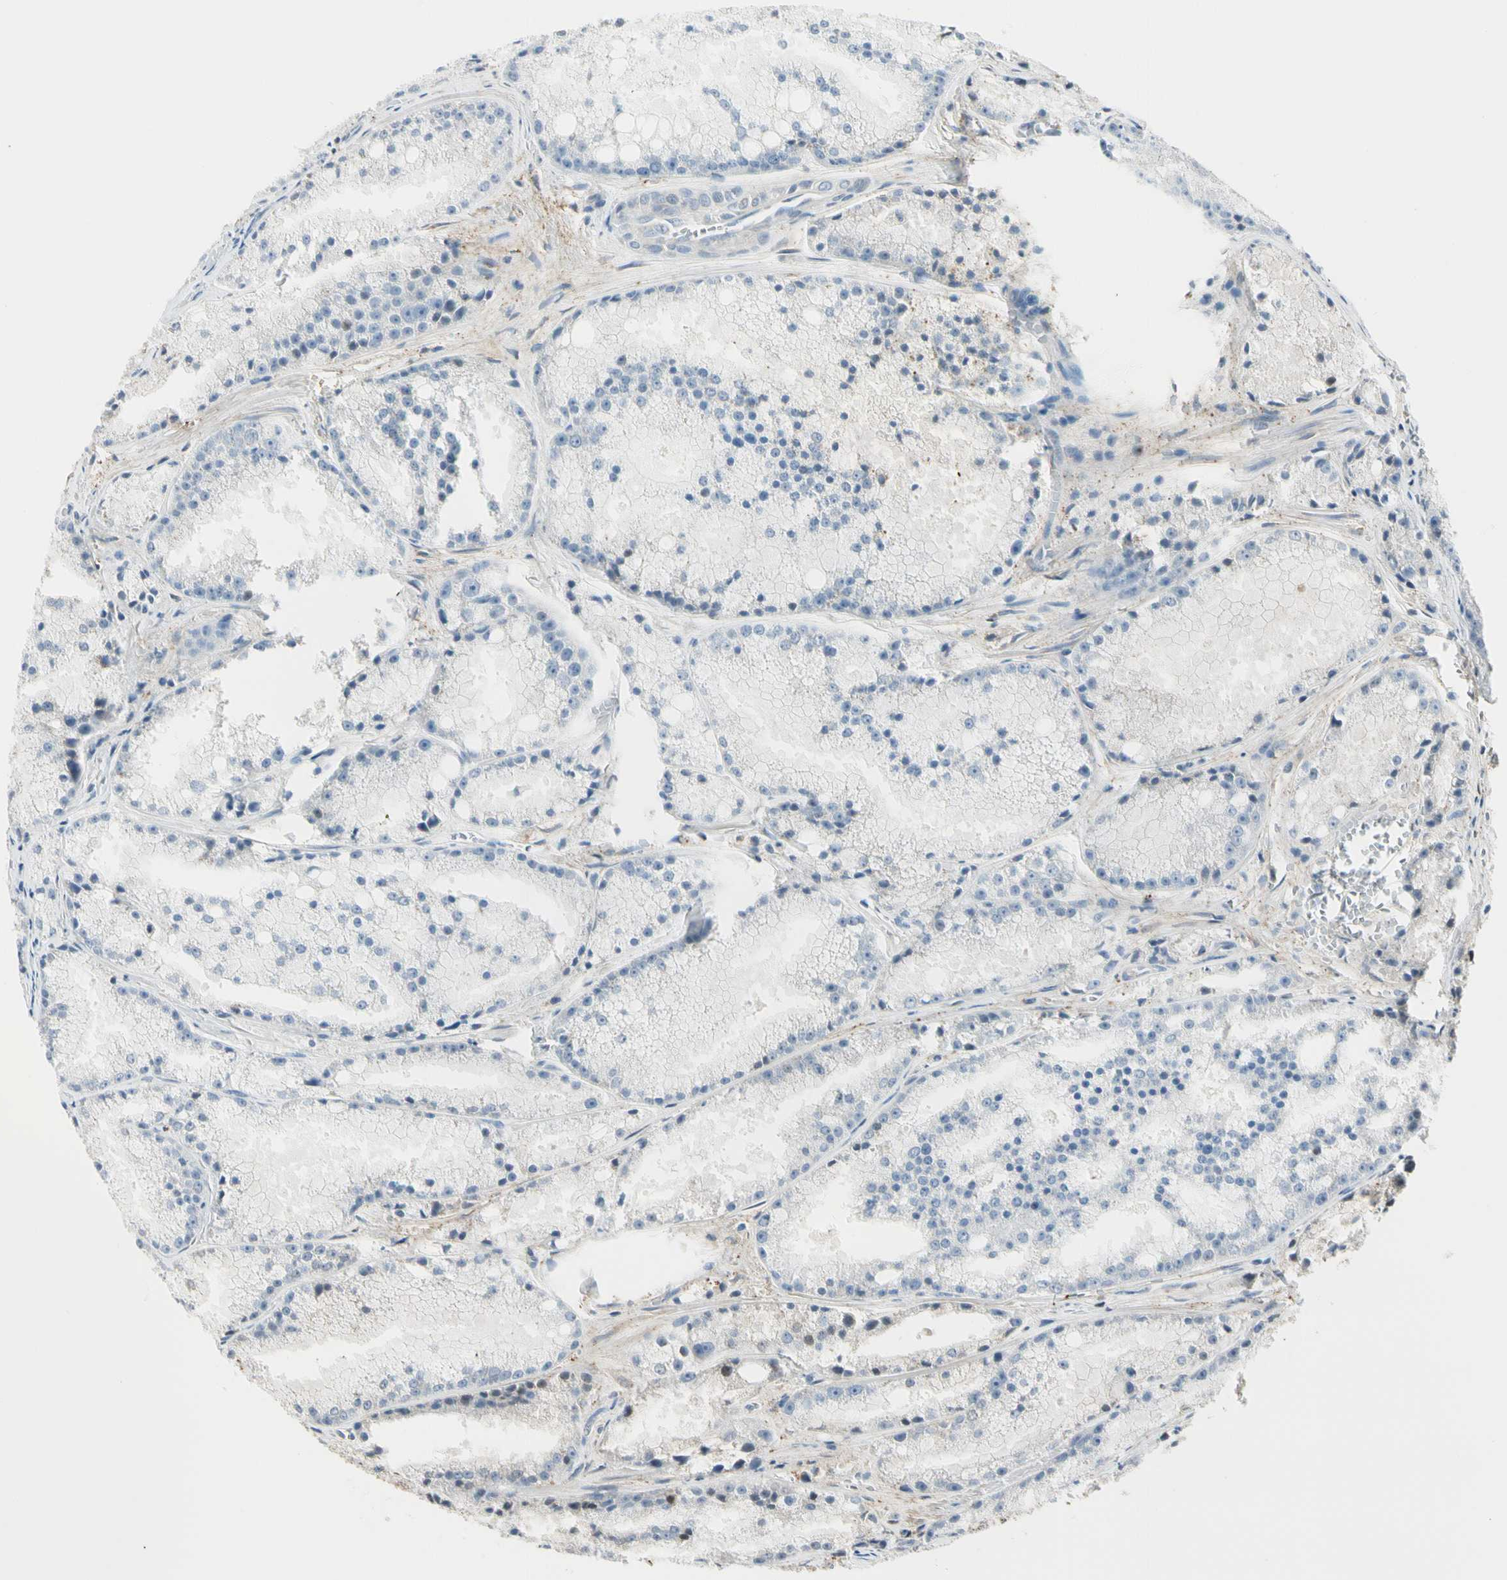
{"staining": {"intensity": "negative", "quantity": "none", "location": "none"}, "tissue": "prostate cancer", "cell_type": "Tumor cells", "image_type": "cancer", "snomed": [{"axis": "morphology", "description": "Adenocarcinoma, Low grade"}, {"axis": "topography", "description": "Prostate"}], "caption": "DAB immunohistochemical staining of human low-grade adenocarcinoma (prostate) reveals no significant staining in tumor cells. The staining is performed using DAB brown chromogen with nuclei counter-stained in using hematoxylin.", "gene": "LAMB3", "patient": {"sex": "male", "age": 64}}